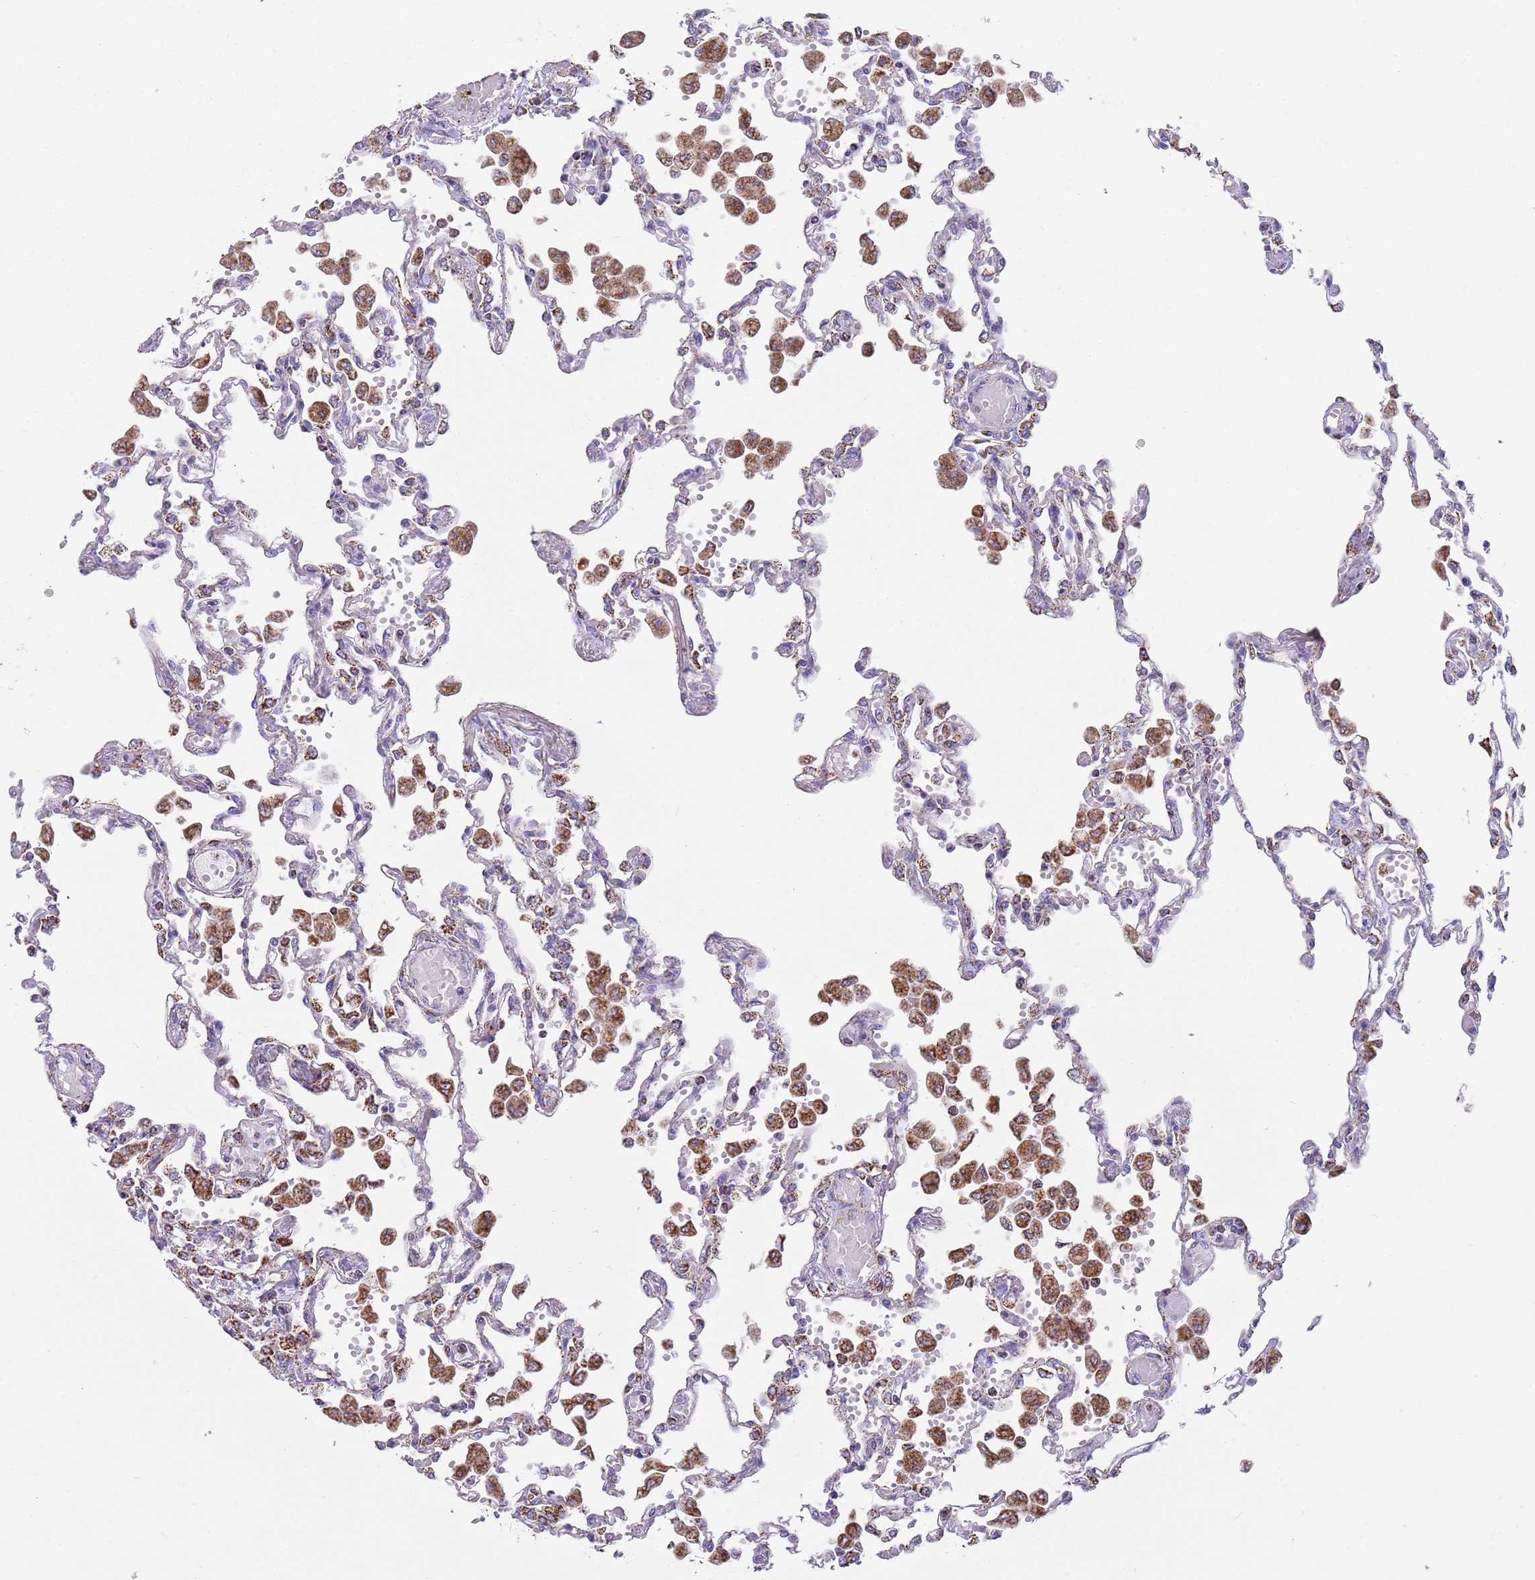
{"staining": {"intensity": "negative", "quantity": "none", "location": "none"}, "tissue": "lung", "cell_type": "Alveolar cells", "image_type": "normal", "snomed": [{"axis": "morphology", "description": "Normal tissue, NOS"}, {"axis": "topography", "description": "Bronchus"}, {"axis": "topography", "description": "Lung"}], "caption": "Alveolar cells are negative for protein expression in benign human lung. (Immunohistochemistry, brightfield microscopy, high magnification).", "gene": "TTLL1", "patient": {"sex": "female", "age": 49}}